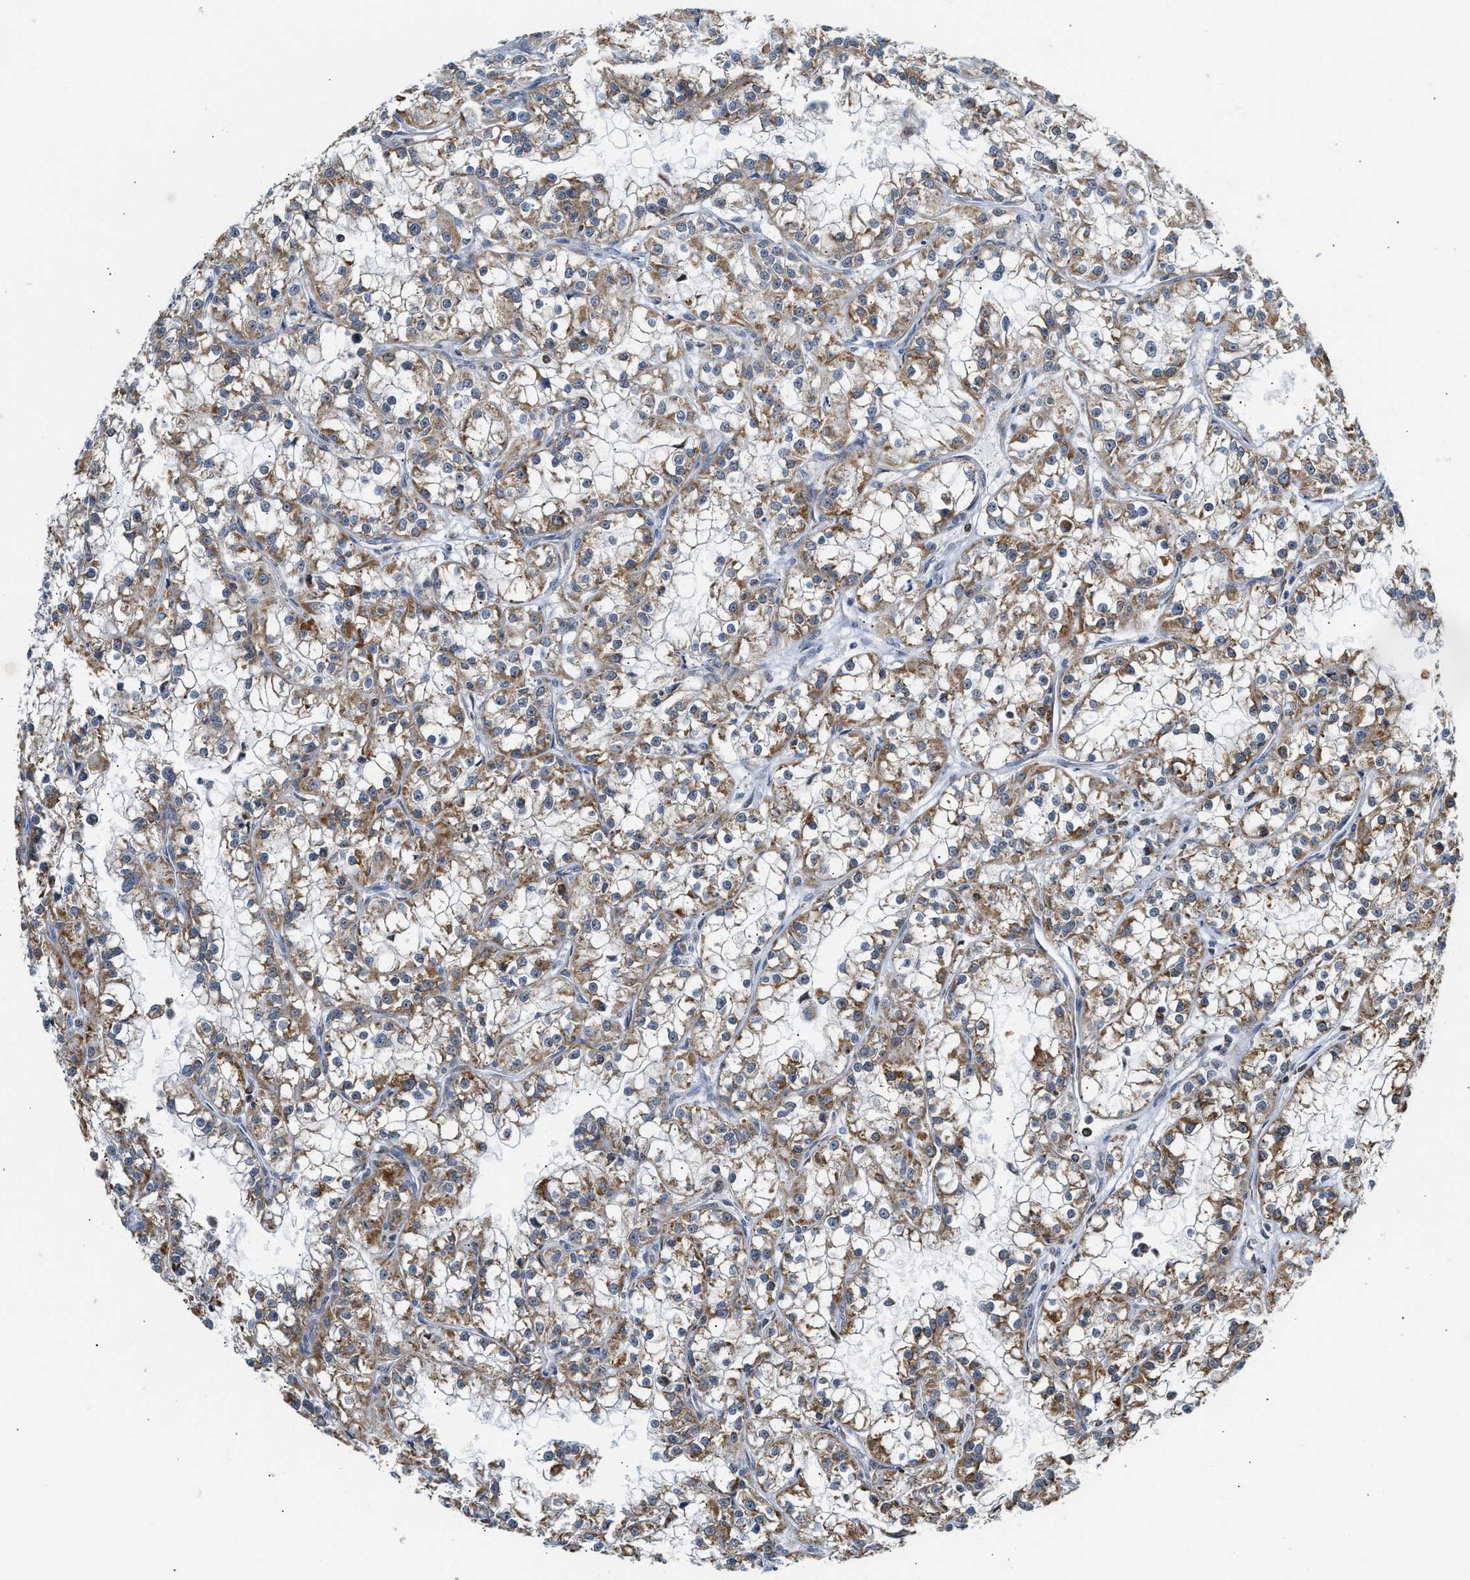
{"staining": {"intensity": "moderate", "quantity": ">75%", "location": "cytoplasmic/membranous"}, "tissue": "renal cancer", "cell_type": "Tumor cells", "image_type": "cancer", "snomed": [{"axis": "morphology", "description": "Adenocarcinoma, NOS"}, {"axis": "topography", "description": "Kidney"}], "caption": "Brown immunohistochemical staining in human renal cancer (adenocarcinoma) reveals moderate cytoplasmic/membranous staining in approximately >75% of tumor cells. (Brightfield microscopy of DAB IHC at high magnification).", "gene": "DEPTOR", "patient": {"sex": "female", "age": 52}}